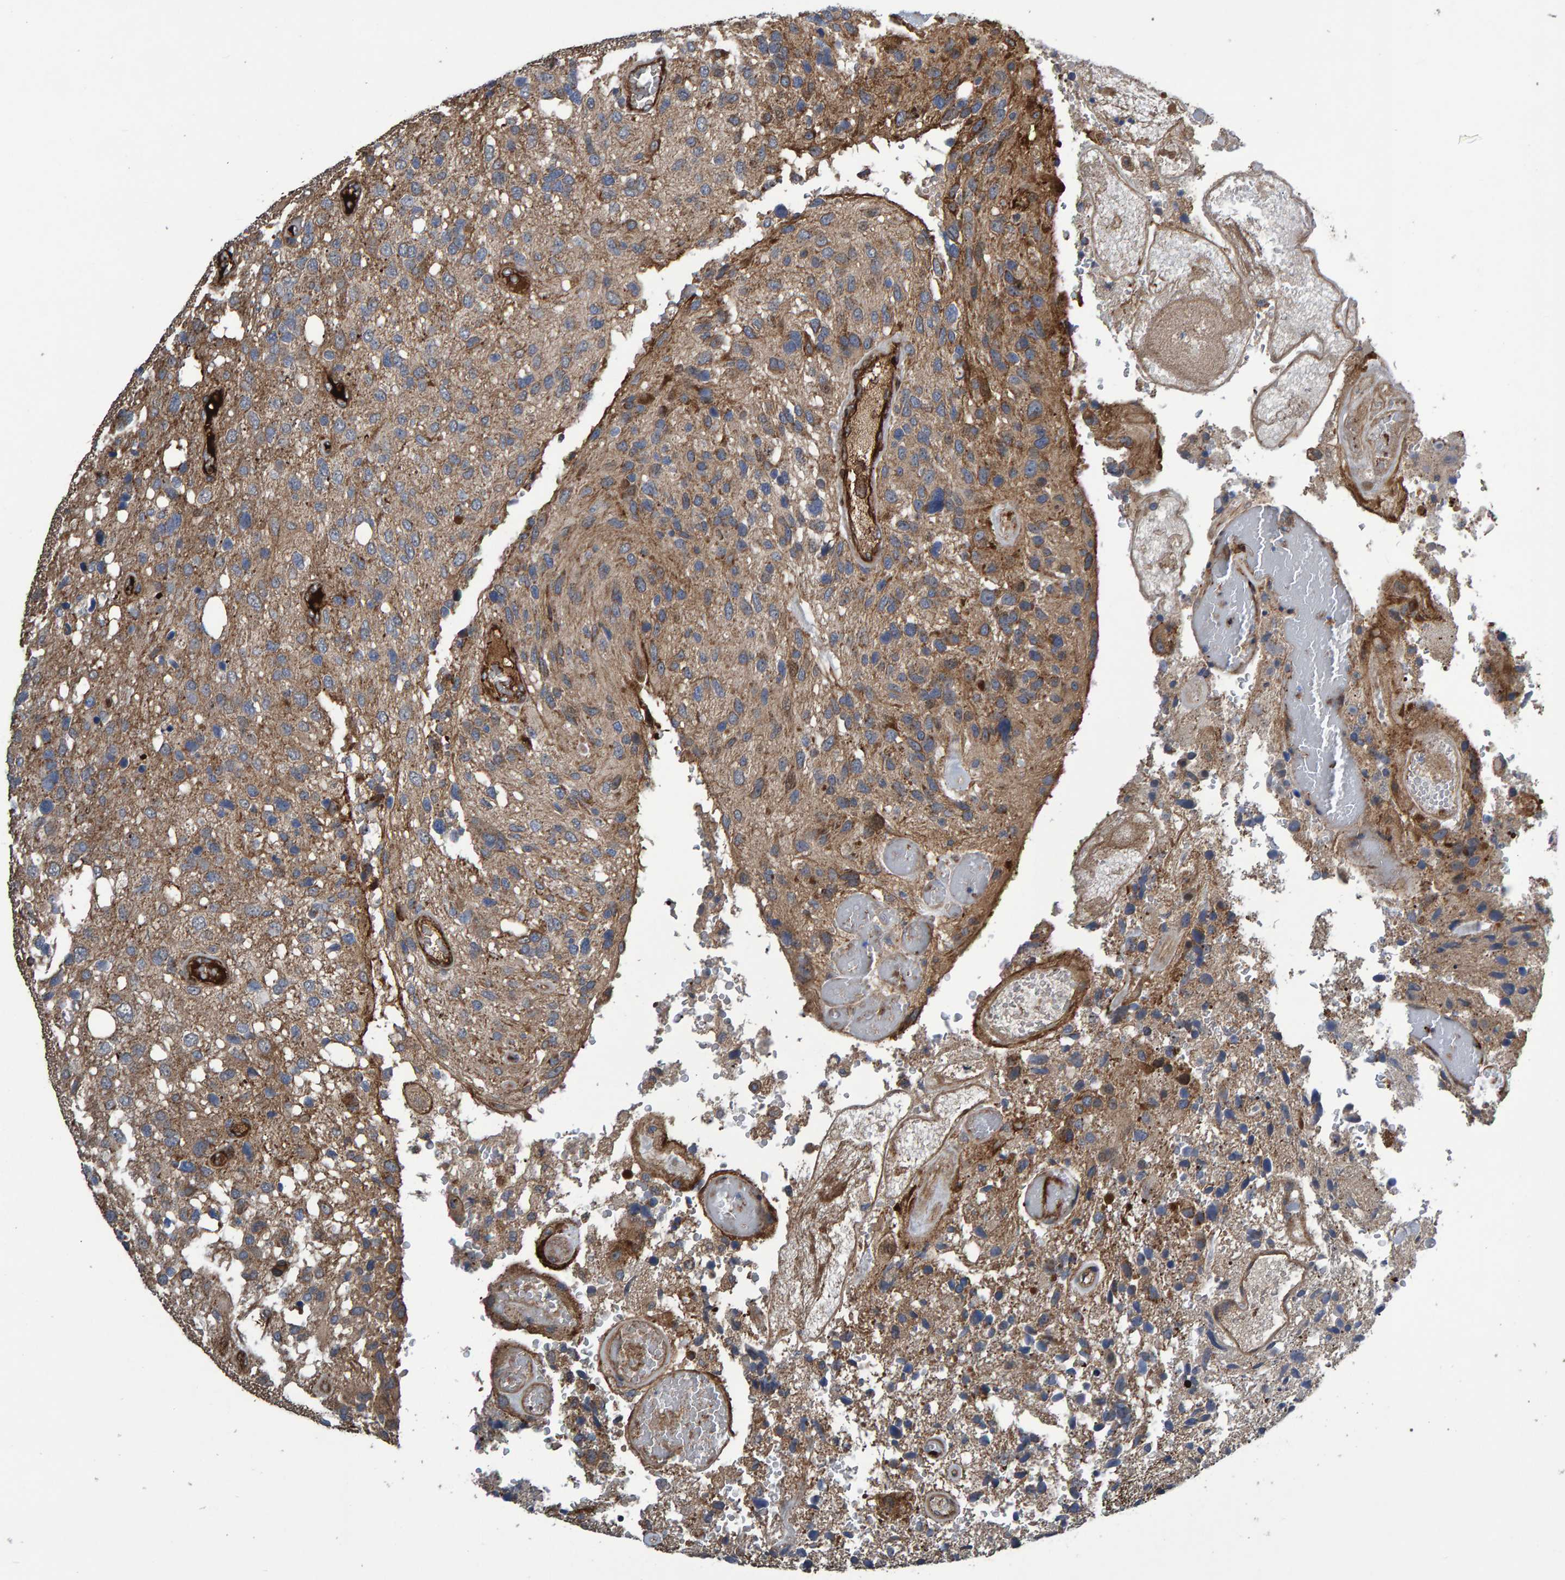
{"staining": {"intensity": "moderate", "quantity": "<25%", "location": "cytoplasmic/membranous"}, "tissue": "glioma", "cell_type": "Tumor cells", "image_type": "cancer", "snomed": [{"axis": "morphology", "description": "Glioma, malignant, High grade"}, {"axis": "topography", "description": "Brain"}], "caption": "Immunohistochemistry (IHC) of human high-grade glioma (malignant) demonstrates low levels of moderate cytoplasmic/membranous staining in approximately <25% of tumor cells.", "gene": "SLIT2", "patient": {"sex": "female", "age": 58}}